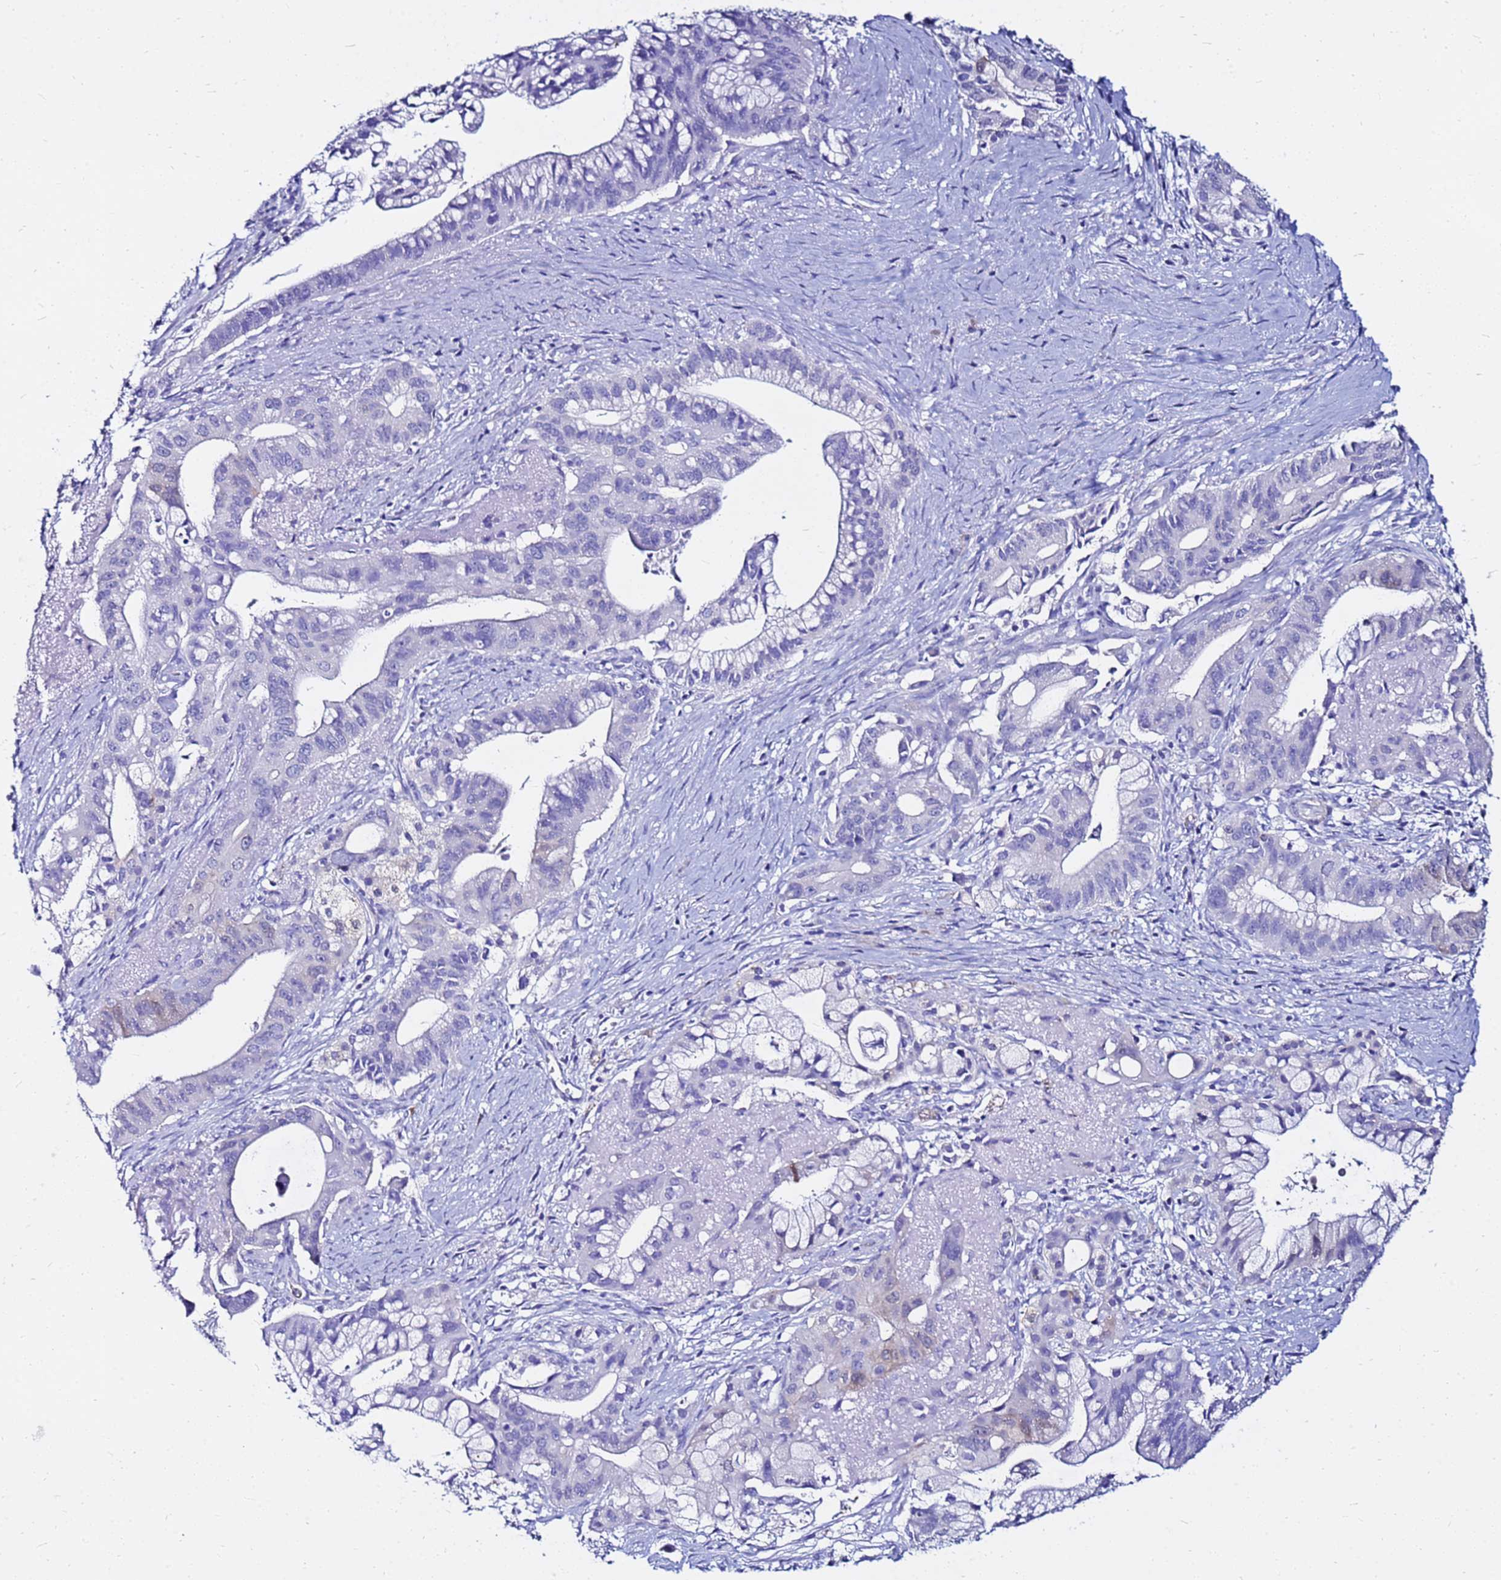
{"staining": {"intensity": "negative", "quantity": "none", "location": "none"}, "tissue": "pancreatic cancer", "cell_type": "Tumor cells", "image_type": "cancer", "snomed": [{"axis": "morphology", "description": "Adenocarcinoma, NOS"}, {"axis": "topography", "description": "Pancreas"}], "caption": "Immunohistochemistry (IHC) micrograph of pancreatic cancer (adenocarcinoma) stained for a protein (brown), which reveals no staining in tumor cells.", "gene": "PPP1R14C", "patient": {"sex": "male", "age": 68}}